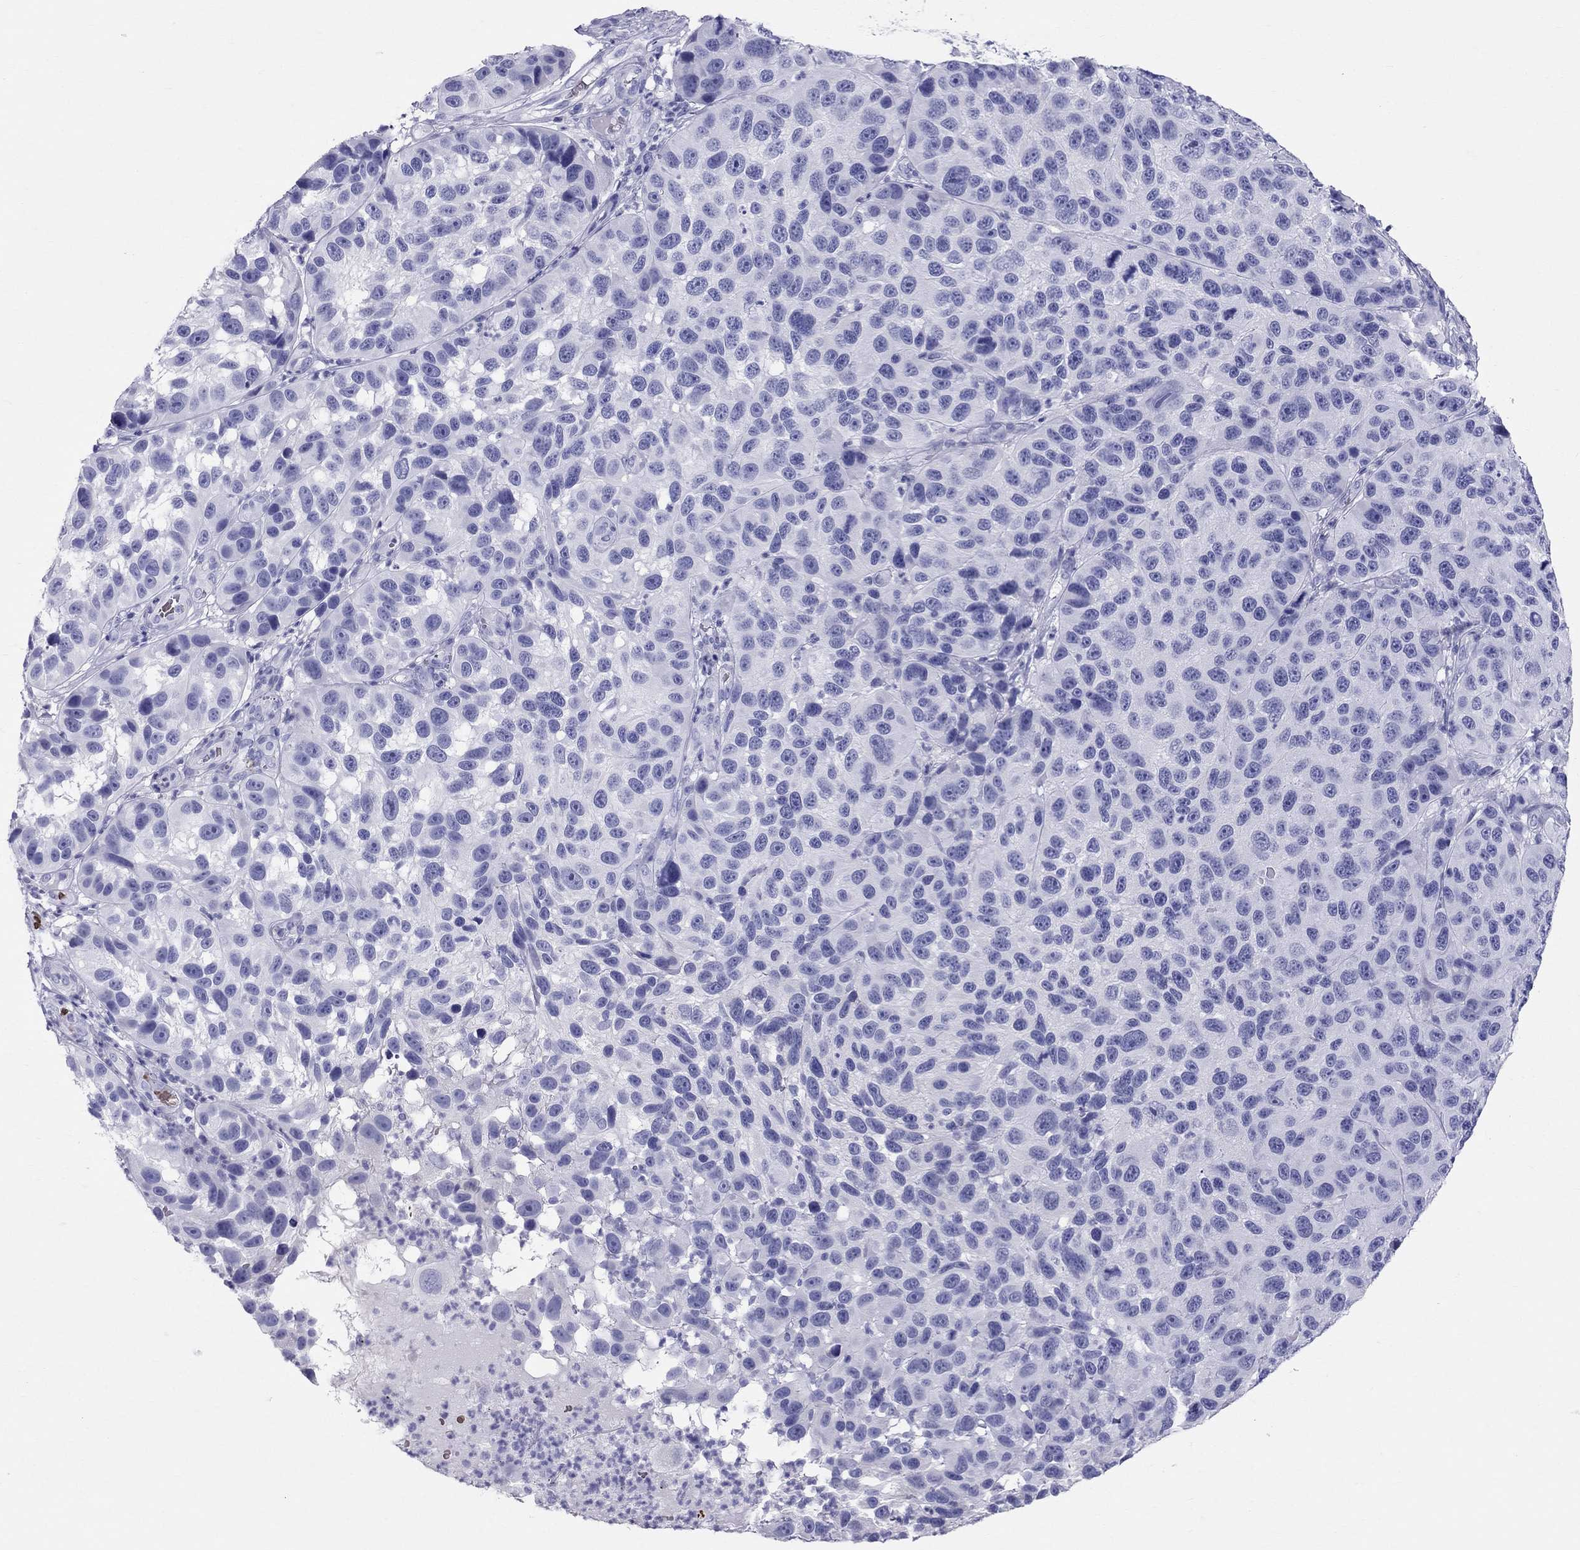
{"staining": {"intensity": "negative", "quantity": "none", "location": "none"}, "tissue": "melanoma", "cell_type": "Tumor cells", "image_type": "cancer", "snomed": [{"axis": "morphology", "description": "Malignant melanoma, NOS"}, {"axis": "topography", "description": "Skin"}], "caption": "Immunohistochemical staining of human malignant melanoma shows no significant expression in tumor cells. (Brightfield microscopy of DAB (3,3'-diaminobenzidine) immunohistochemistry (IHC) at high magnification).", "gene": "DNAAF6", "patient": {"sex": "male", "age": 53}}